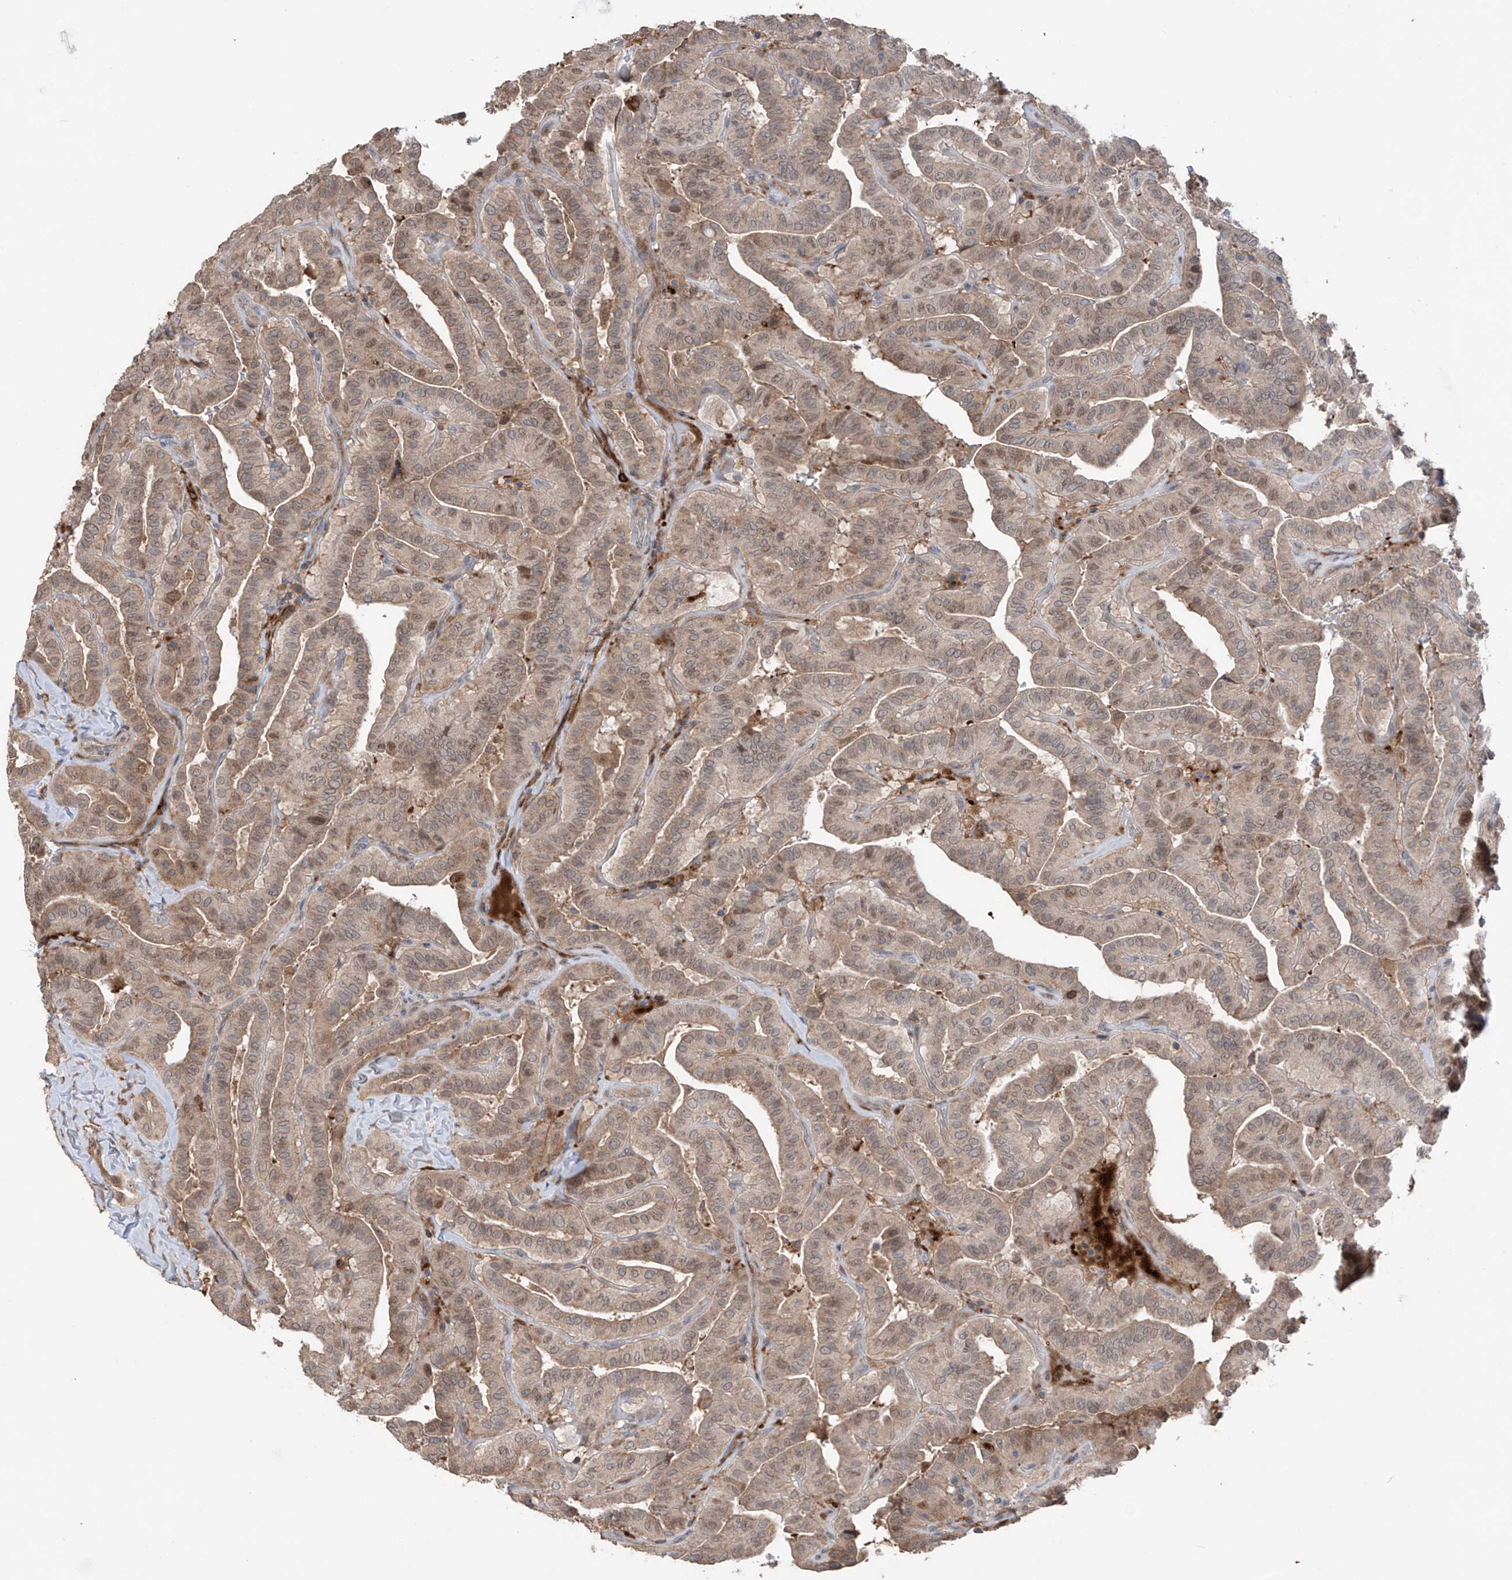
{"staining": {"intensity": "weak", "quantity": "25%-75%", "location": "cytoplasmic/membranous,nuclear"}, "tissue": "thyroid cancer", "cell_type": "Tumor cells", "image_type": "cancer", "snomed": [{"axis": "morphology", "description": "Papillary adenocarcinoma, NOS"}, {"axis": "topography", "description": "Thyroid gland"}], "caption": "Thyroid cancer was stained to show a protein in brown. There is low levels of weak cytoplasmic/membranous and nuclear expression in about 25%-75% of tumor cells.", "gene": "SAMD3", "patient": {"sex": "male", "age": 77}}